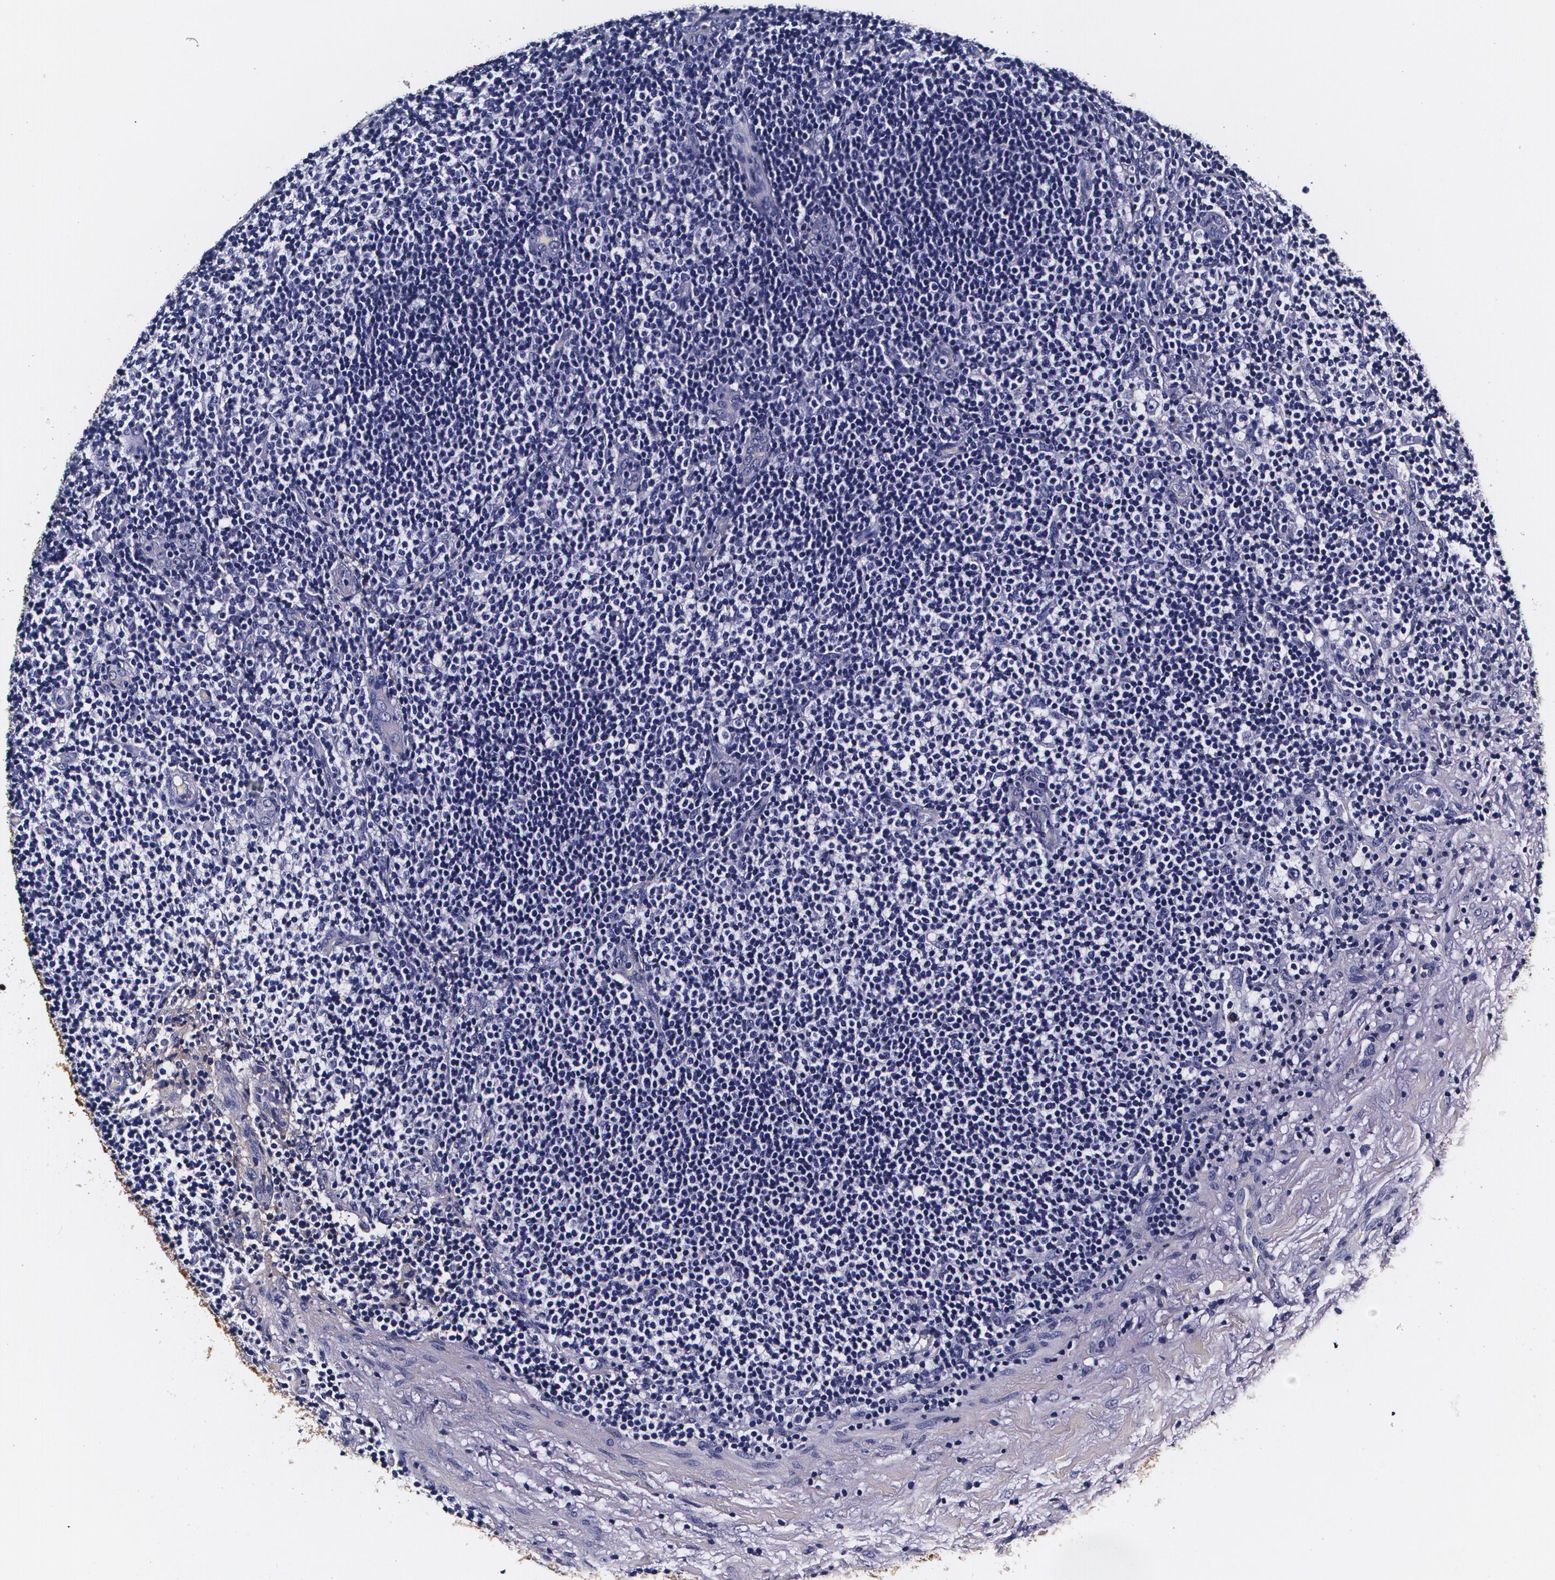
{"staining": {"intensity": "negative", "quantity": "none", "location": "none"}, "tissue": "lymphoma", "cell_type": "Tumor cells", "image_type": "cancer", "snomed": [{"axis": "morphology", "description": "Malignant lymphoma, non-Hodgkin's type, Low grade"}, {"axis": "topography", "description": "Lymph node"}], "caption": "Tumor cells show no significant staining in malignant lymphoma, non-Hodgkin's type (low-grade).", "gene": "TTR", "patient": {"sex": "female", "age": 76}}